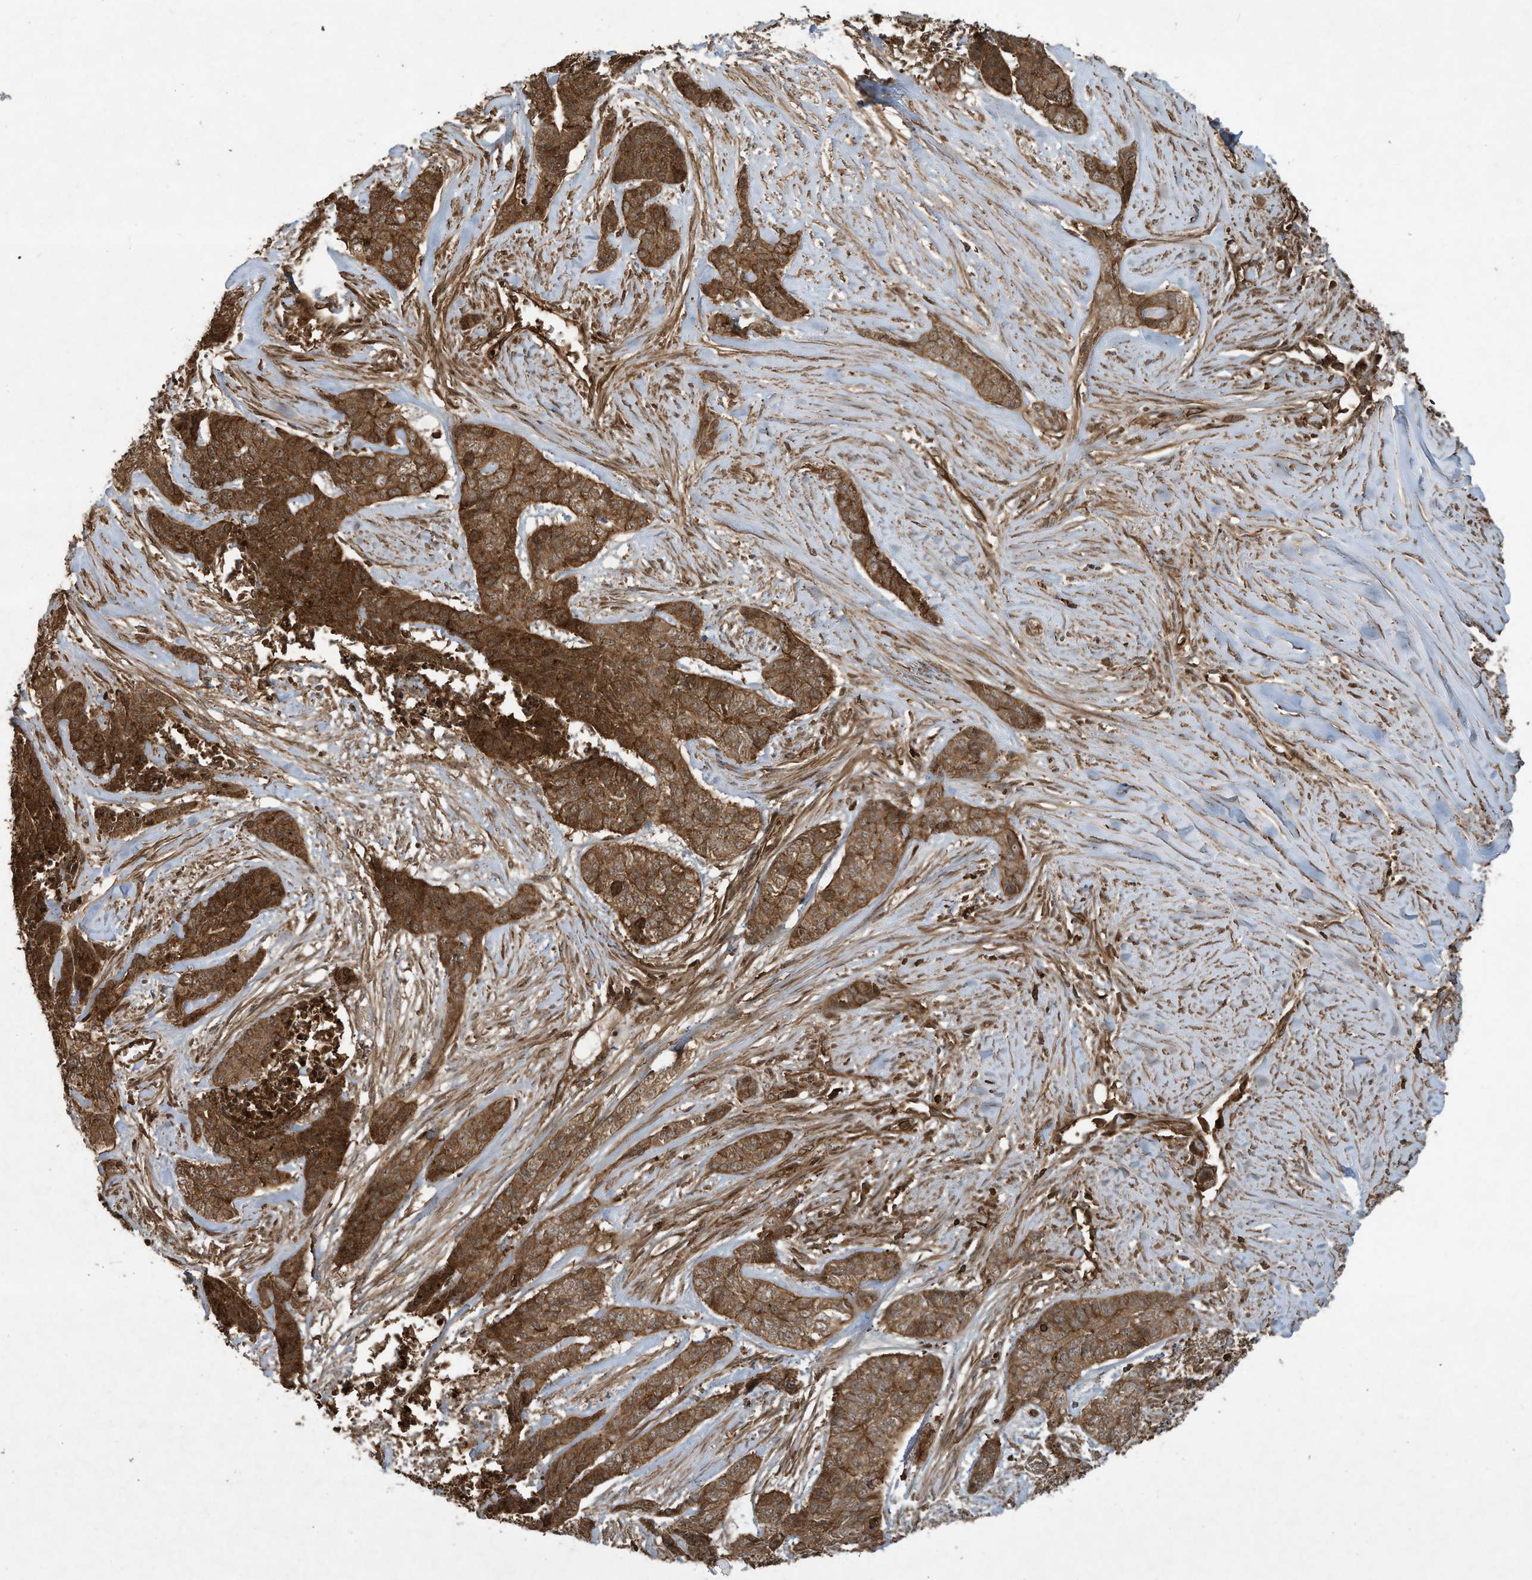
{"staining": {"intensity": "strong", "quantity": ">75%", "location": "cytoplasmic/membranous"}, "tissue": "skin cancer", "cell_type": "Tumor cells", "image_type": "cancer", "snomed": [{"axis": "morphology", "description": "Basal cell carcinoma"}, {"axis": "topography", "description": "Skin"}], "caption": "Immunohistochemistry (IHC) of human skin cancer shows high levels of strong cytoplasmic/membranous expression in approximately >75% of tumor cells.", "gene": "DDIT4", "patient": {"sex": "female", "age": 64}}